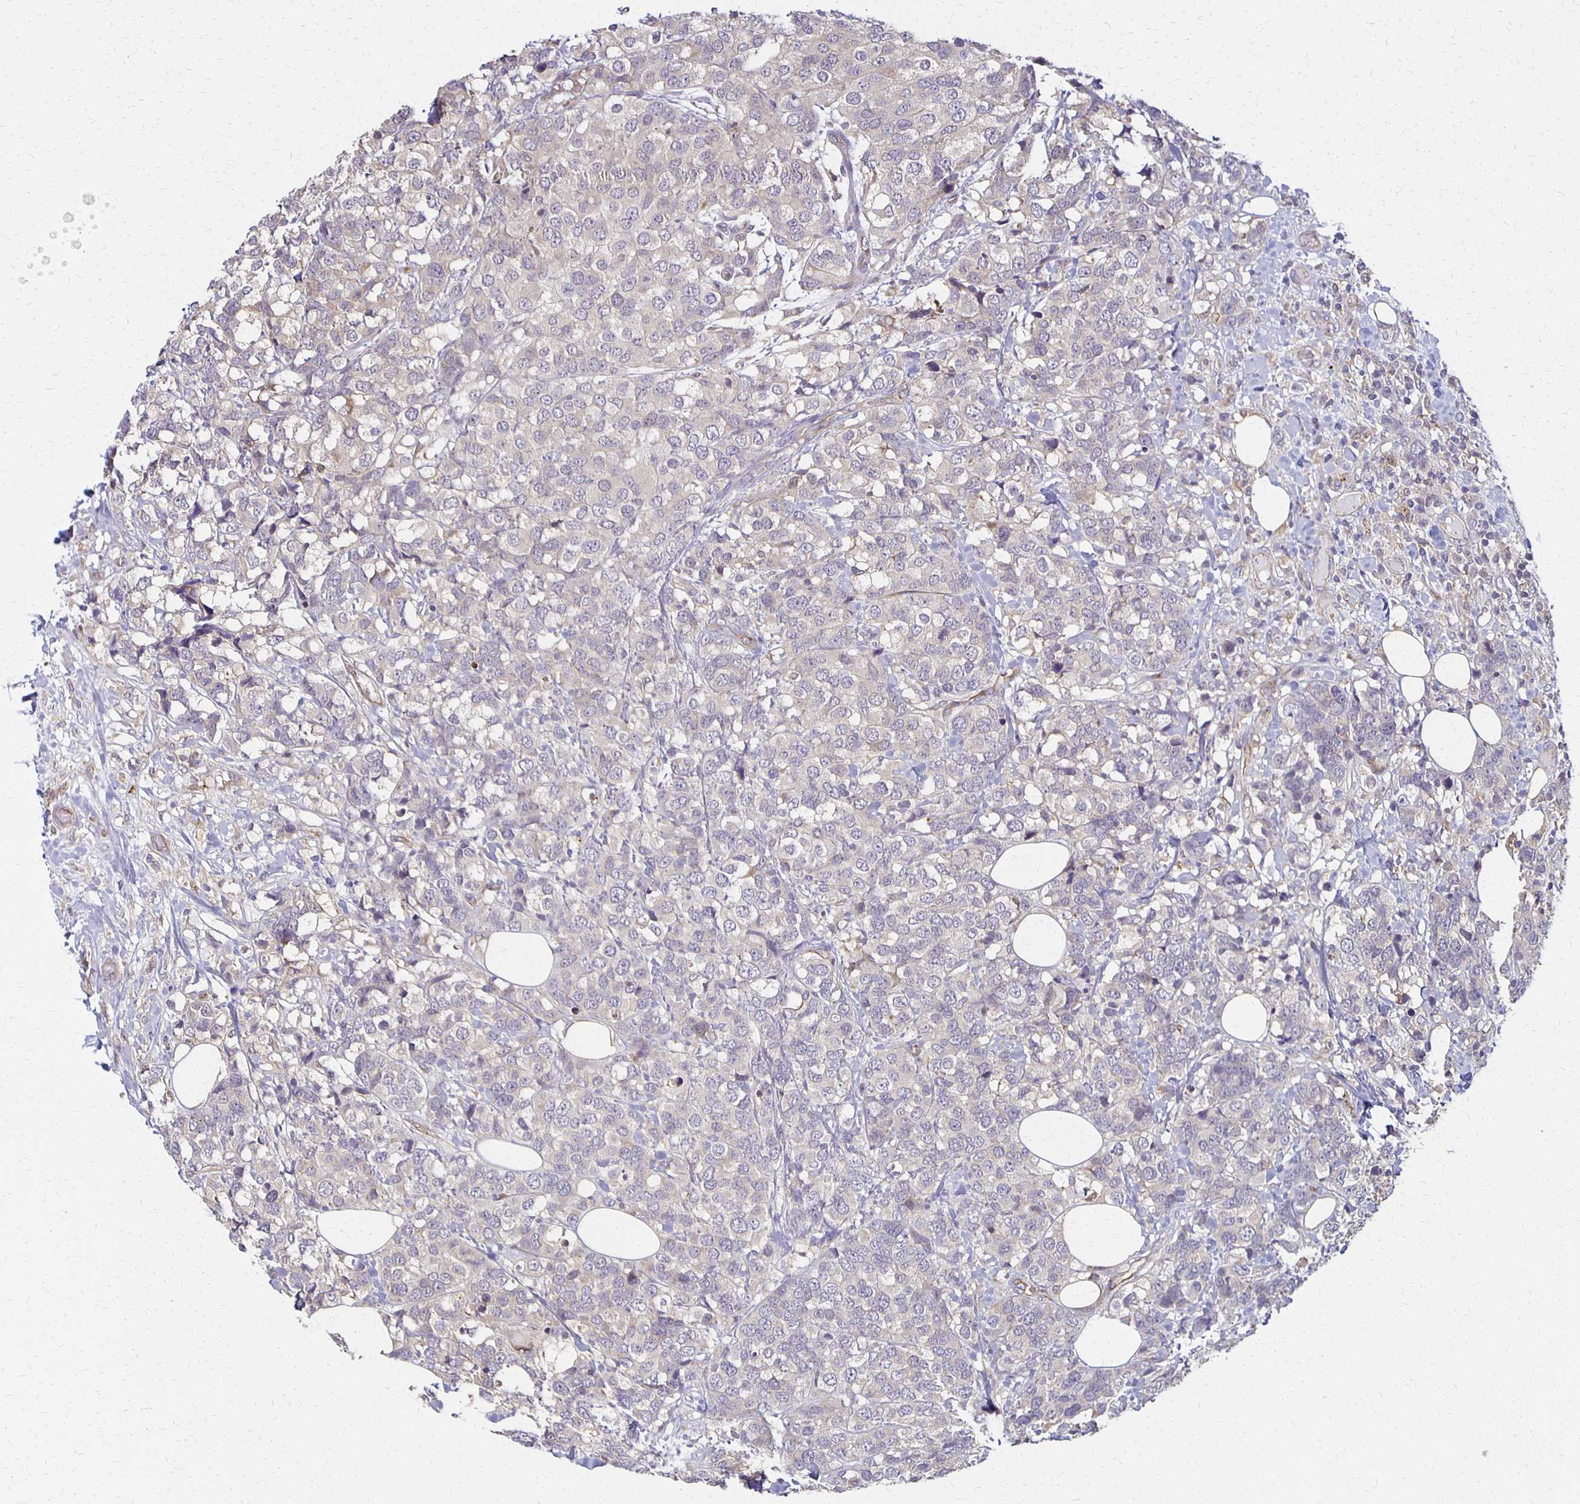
{"staining": {"intensity": "negative", "quantity": "none", "location": "none"}, "tissue": "breast cancer", "cell_type": "Tumor cells", "image_type": "cancer", "snomed": [{"axis": "morphology", "description": "Lobular carcinoma"}, {"axis": "topography", "description": "Breast"}], "caption": "IHC of breast cancer (lobular carcinoma) reveals no expression in tumor cells. (DAB immunohistochemistry, high magnification).", "gene": "GPX4", "patient": {"sex": "female", "age": 59}}